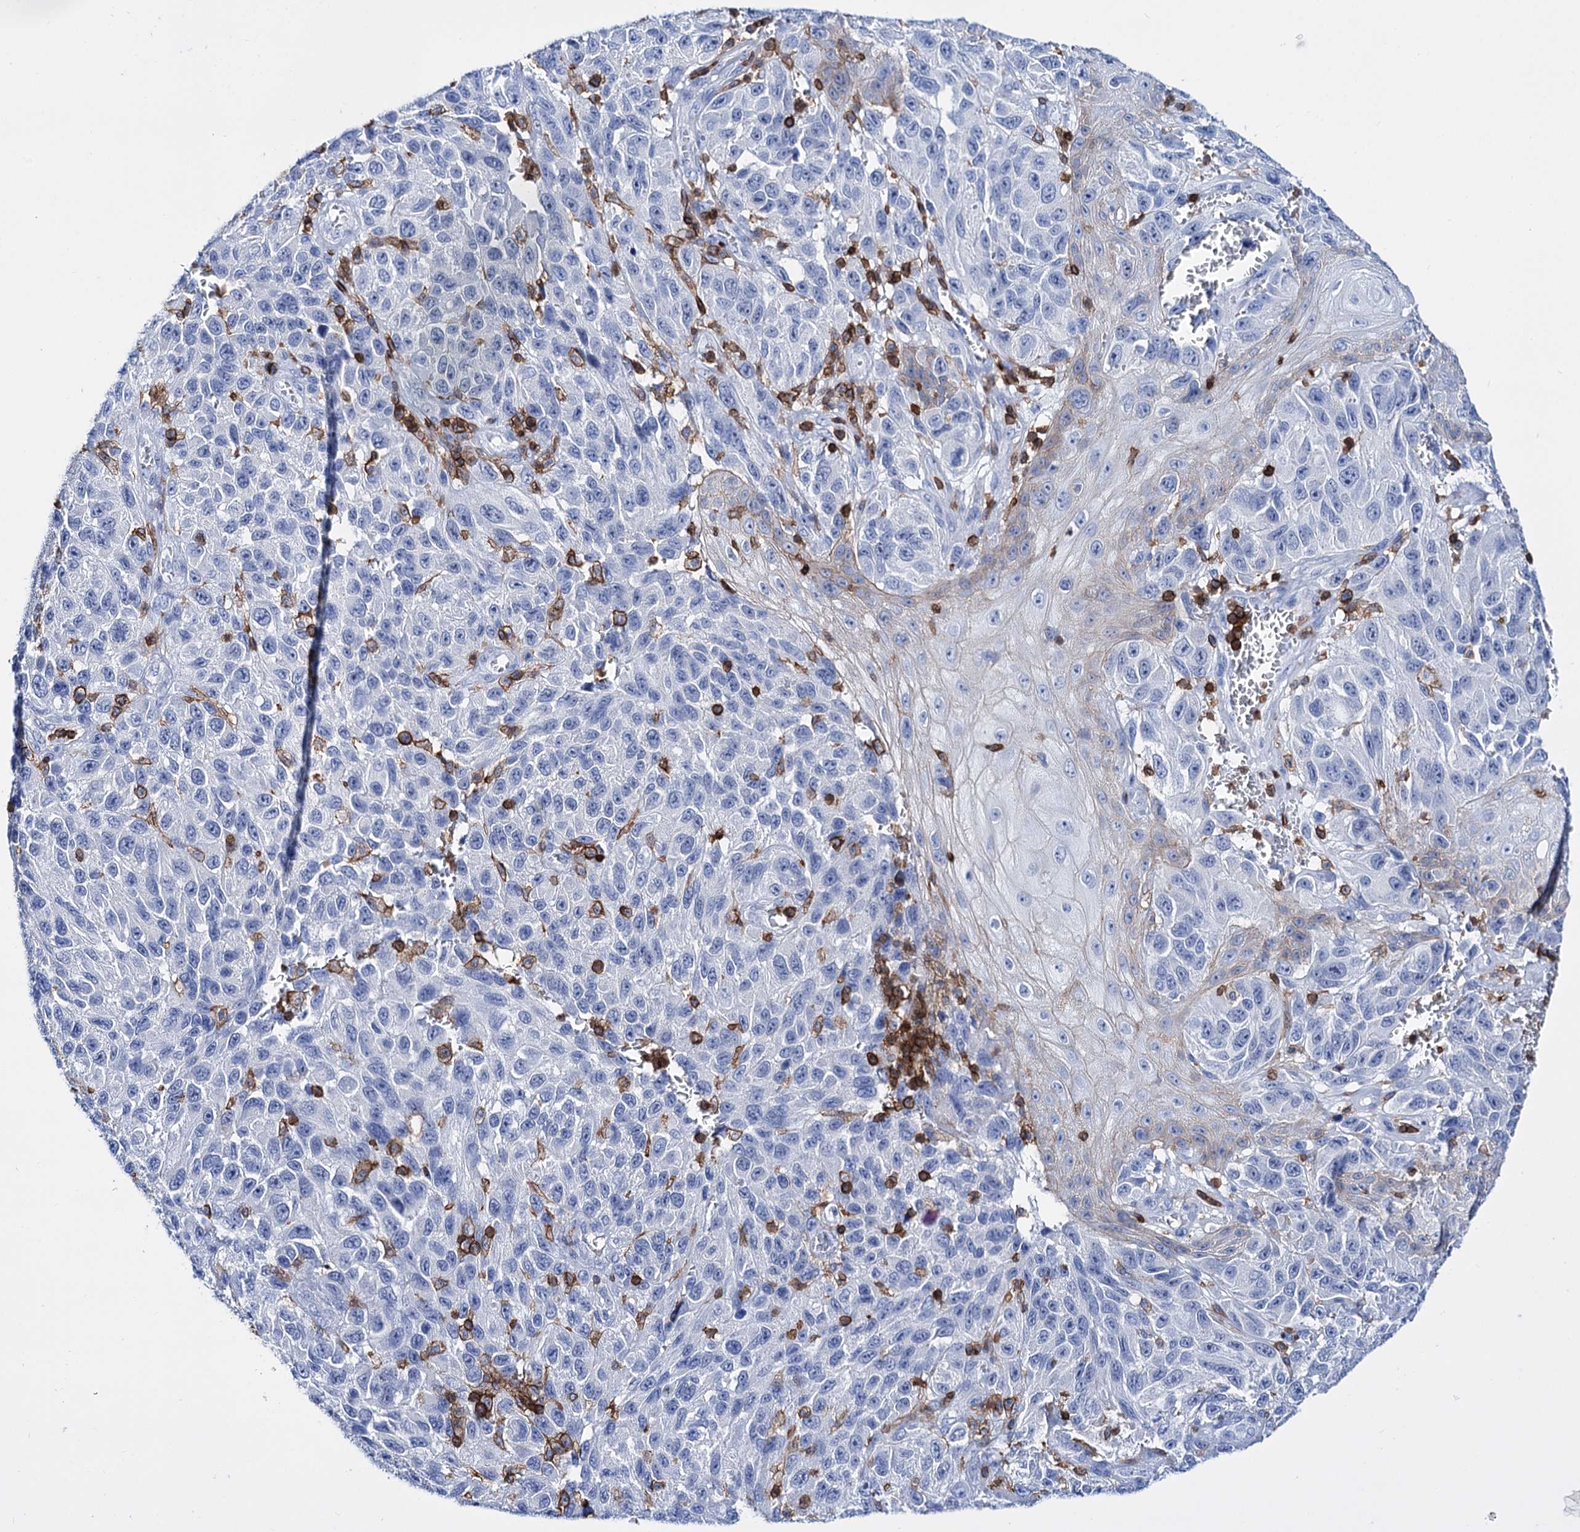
{"staining": {"intensity": "negative", "quantity": "none", "location": "none"}, "tissue": "melanoma", "cell_type": "Tumor cells", "image_type": "cancer", "snomed": [{"axis": "morphology", "description": "Normal tissue, NOS"}, {"axis": "morphology", "description": "Malignant melanoma, NOS"}, {"axis": "topography", "description": "Skin"}], "caption": "High magnification brightfield microscopy of malignant melanoma stained with DAB (3,3'-diaminobenzidine) (brown) and counterstained with hematoxylin (blue): tumor cells show no significant staining. (DAB (3,3'-diaminobenzidine) immunohistochemistry visualized using brightfield microscopy, high magnification).", "gene": "DEF6", "patient": {"sex": "female", "age": 96}}